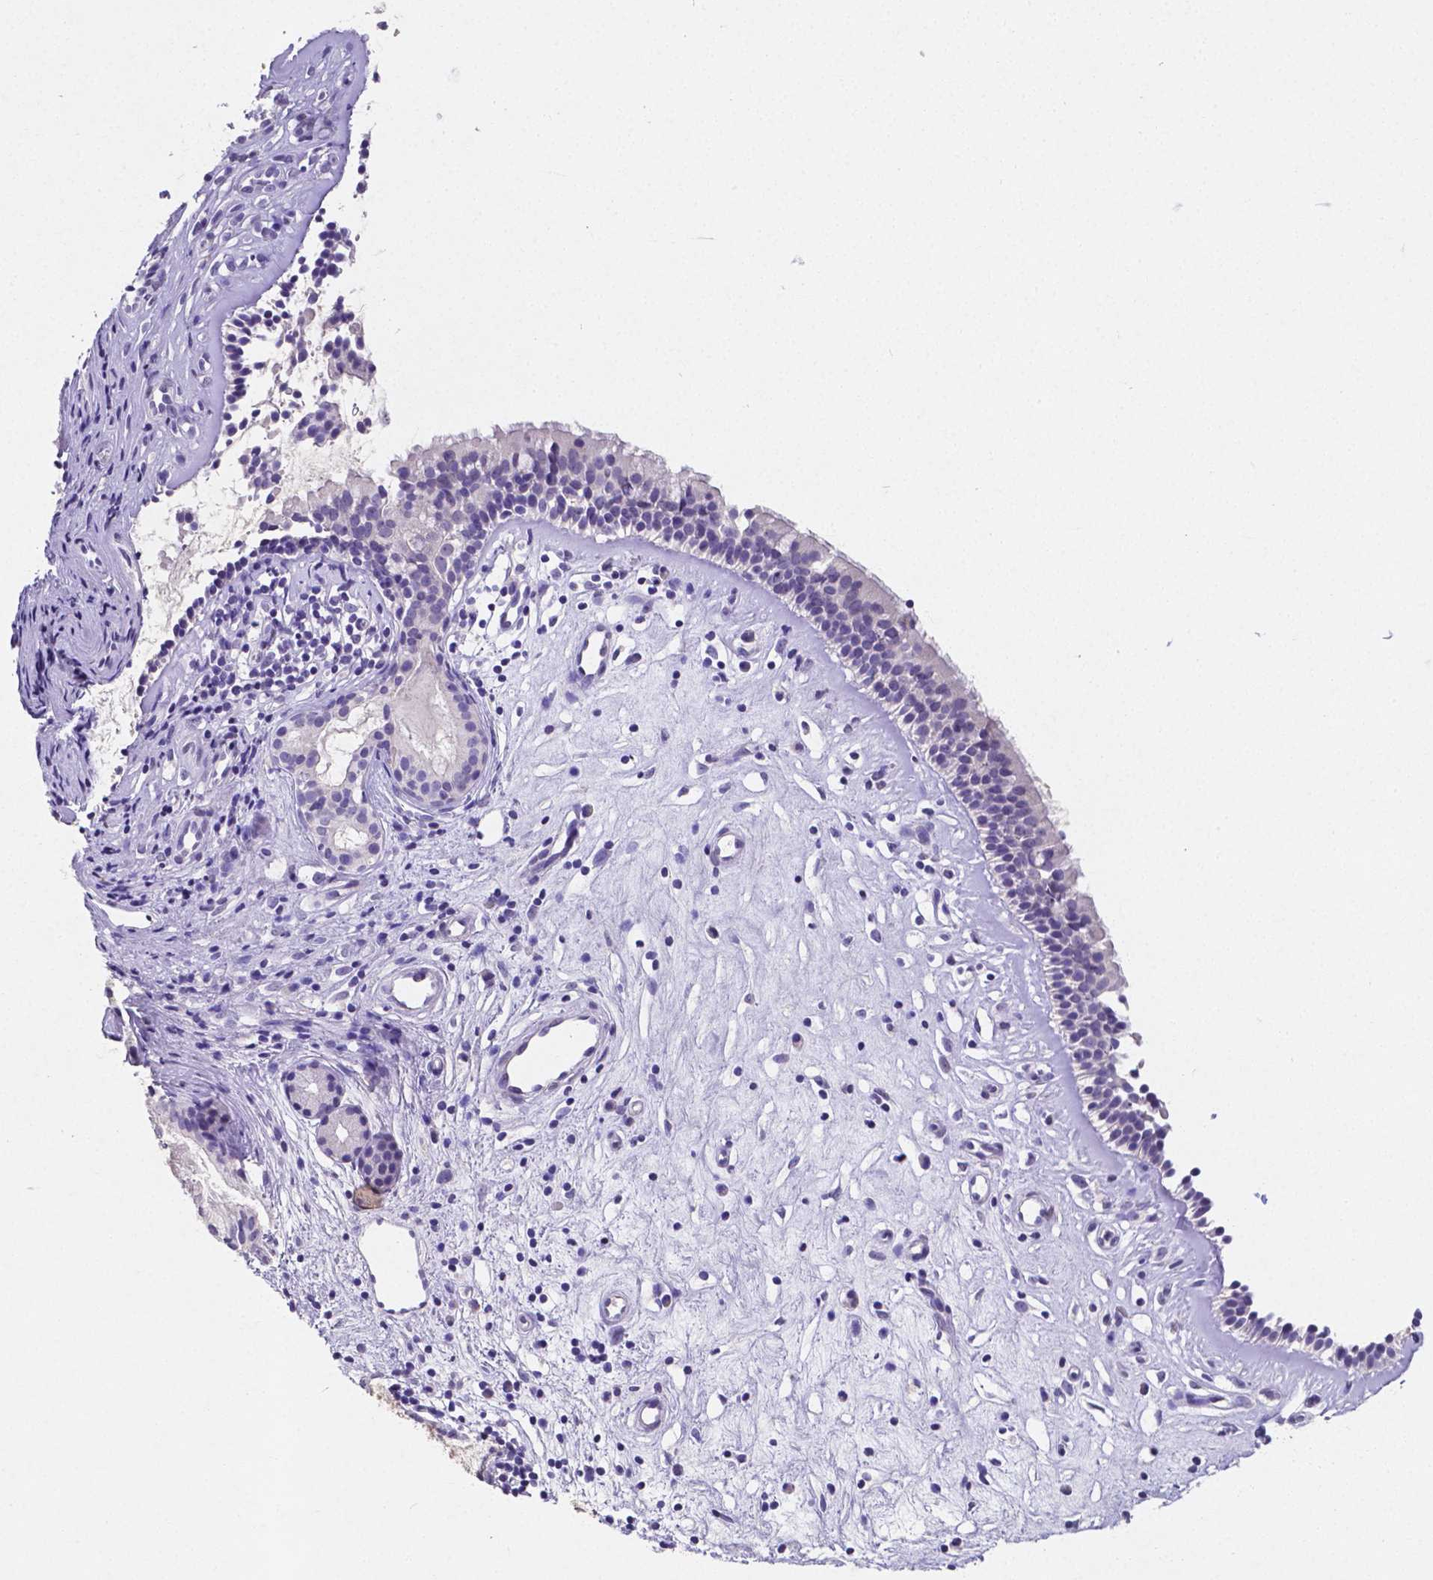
{"staining": {"intensity": "negative", "quantity": "none", "location": "none"}, "tissue": "nasopharynx", "cell_type": "Respiratory epithelial cells", "image_type": "normal", "snomed": [{"axis": "morphology", "description": "Normal tissue, NOS"}, {"axis": "topography", "description": "Nasopharynx"}], "caption": "High magnification brightfield microscopy of benign nasopharynx stained with DAB (3,3'-diaminobenzidine) (brown) and counterstained with hematoxylin (blue): respiratory epithelial cells show no significant expression. The staining was performed using DAB (3,3'-diaminobenzidine) to visualize the protein expression in brown, while the nuclei were stained in blue with hematoxylin (Magnification: 20x).", "gene": "SATB2", "patient": {"sex": "female", "age": 52}}